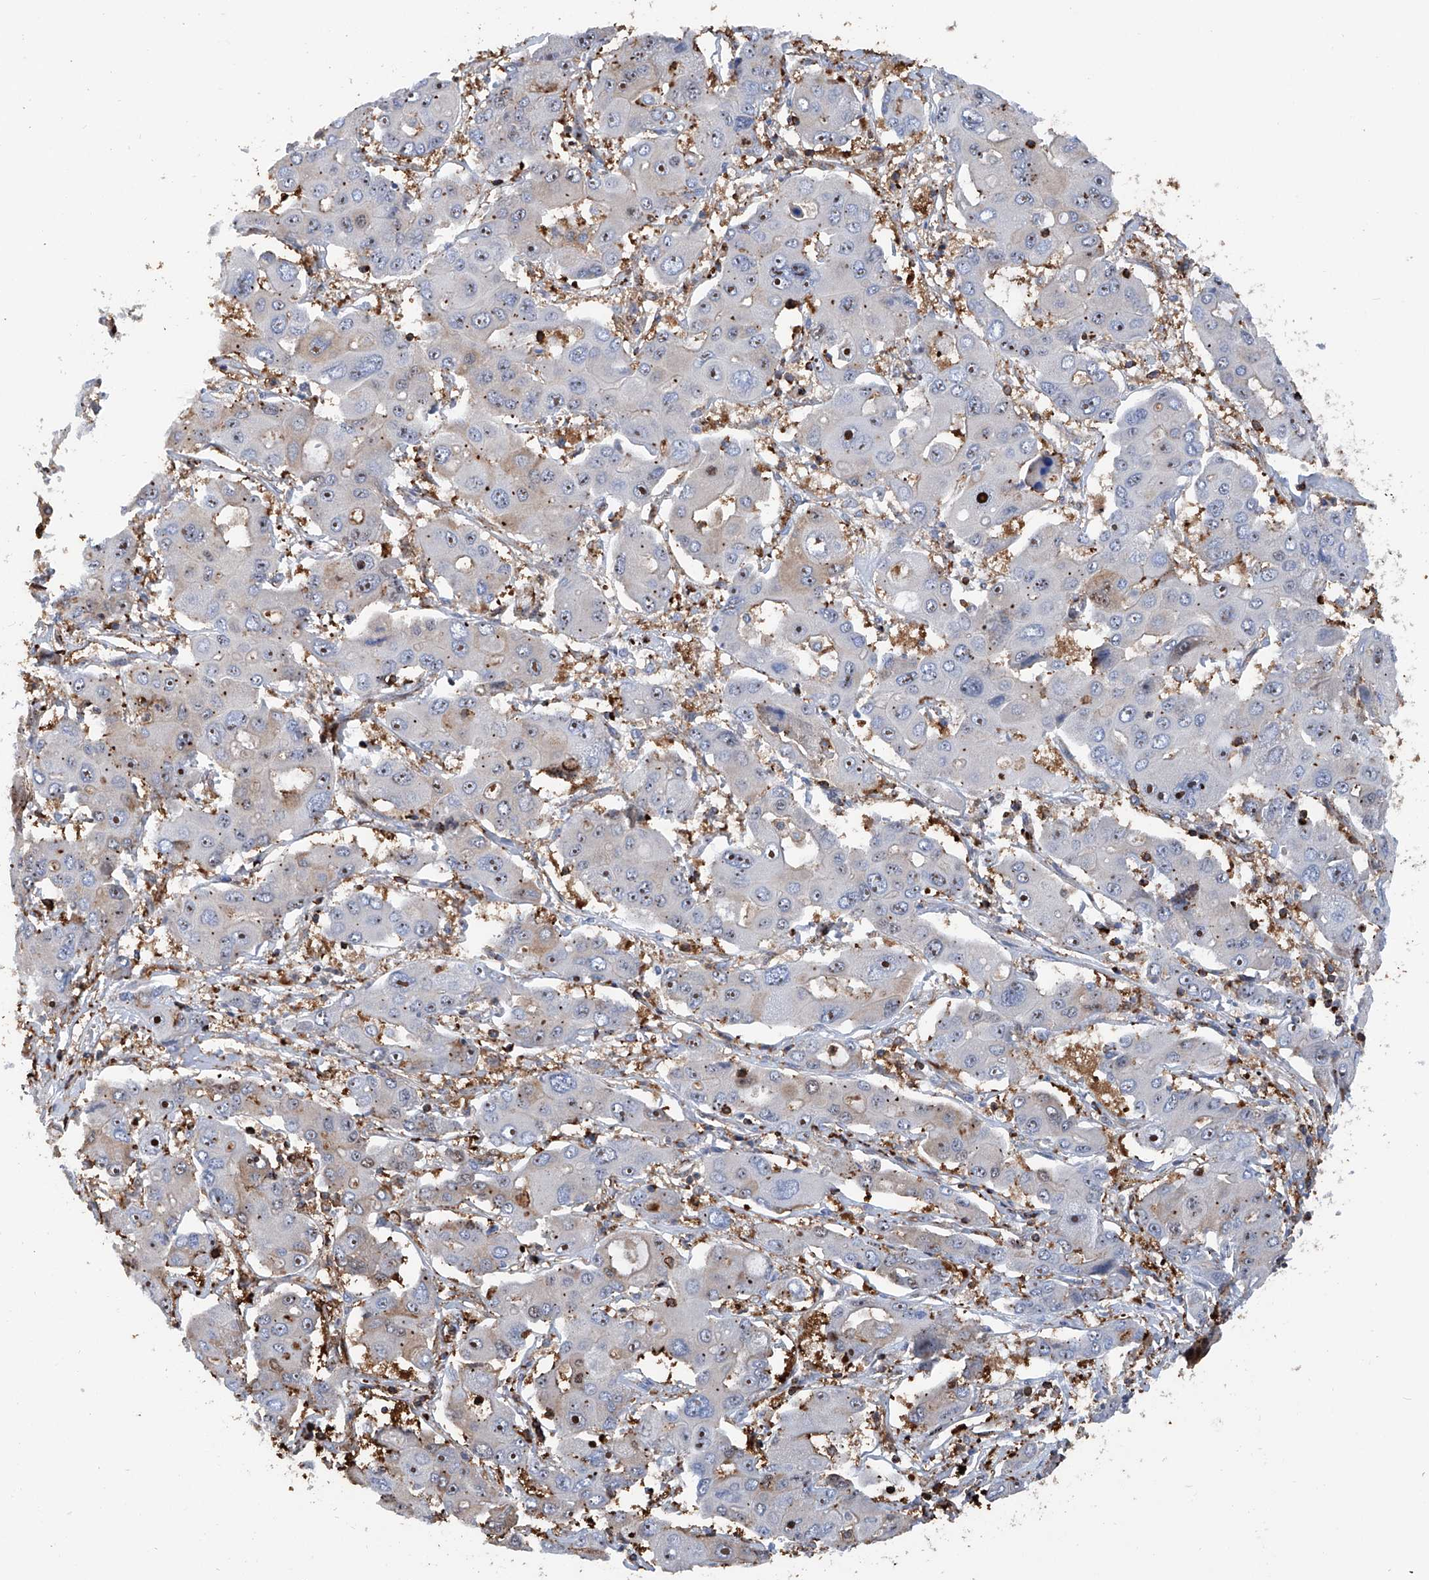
{"staining": {"intensity": "moderate", "quantity": "25%-75%", "location": "nuclear"}, "tissue": "liver cancer", "cell_type": "Tumor cells", "image_type": "cancer", "snomed": [{"axis": "morphology", "description": "Cholangiocarcinoma"}, {"axis": "topography", "description": "Liver"}], "caption": "An IHC image of neoplastic tissue is shown. Protein staining in brown shows moderate nuclear positivity in liver cancer within tumor cells.", "gene": "ZNF484", "patient": {"sex": "male", "age": 67}}